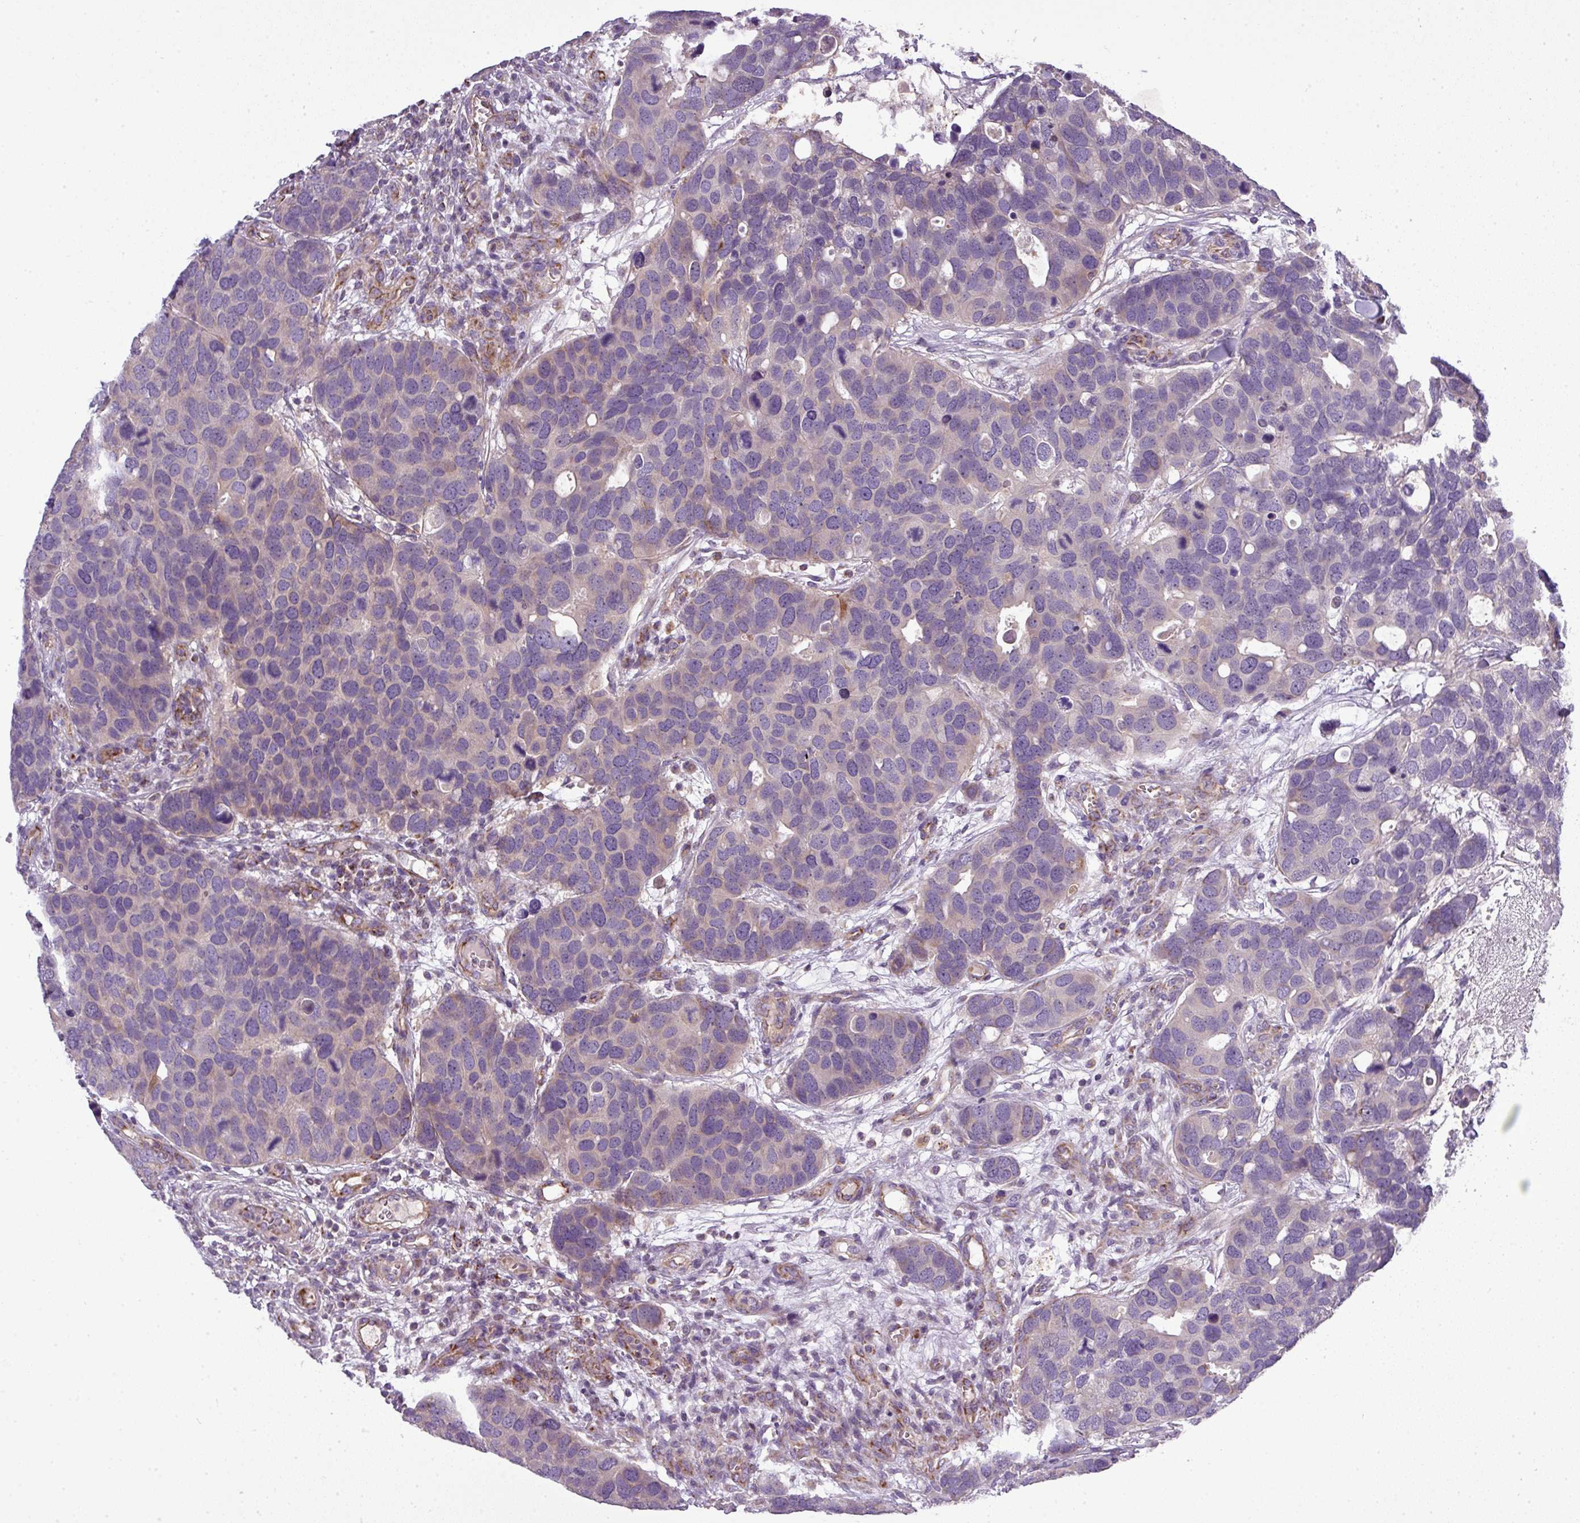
{"staining": {"intensity": "negative", "quantity": "none", "location": "none"}, "tissue": "breast cancer", "cell_type": "Tumor cells", "image_type": "cancer", "snomed": [{"axis": "morphology", "description": "Duct carcinoma"}, {"axis": "topography", "description": "Breast"}], "caption": "This is a photomicrograph of IHC staining of breast cancer, which shows no positivity in tumor cells.", "gene": "PNMA6A", "patient": {"sex": "female", "age": 83}}